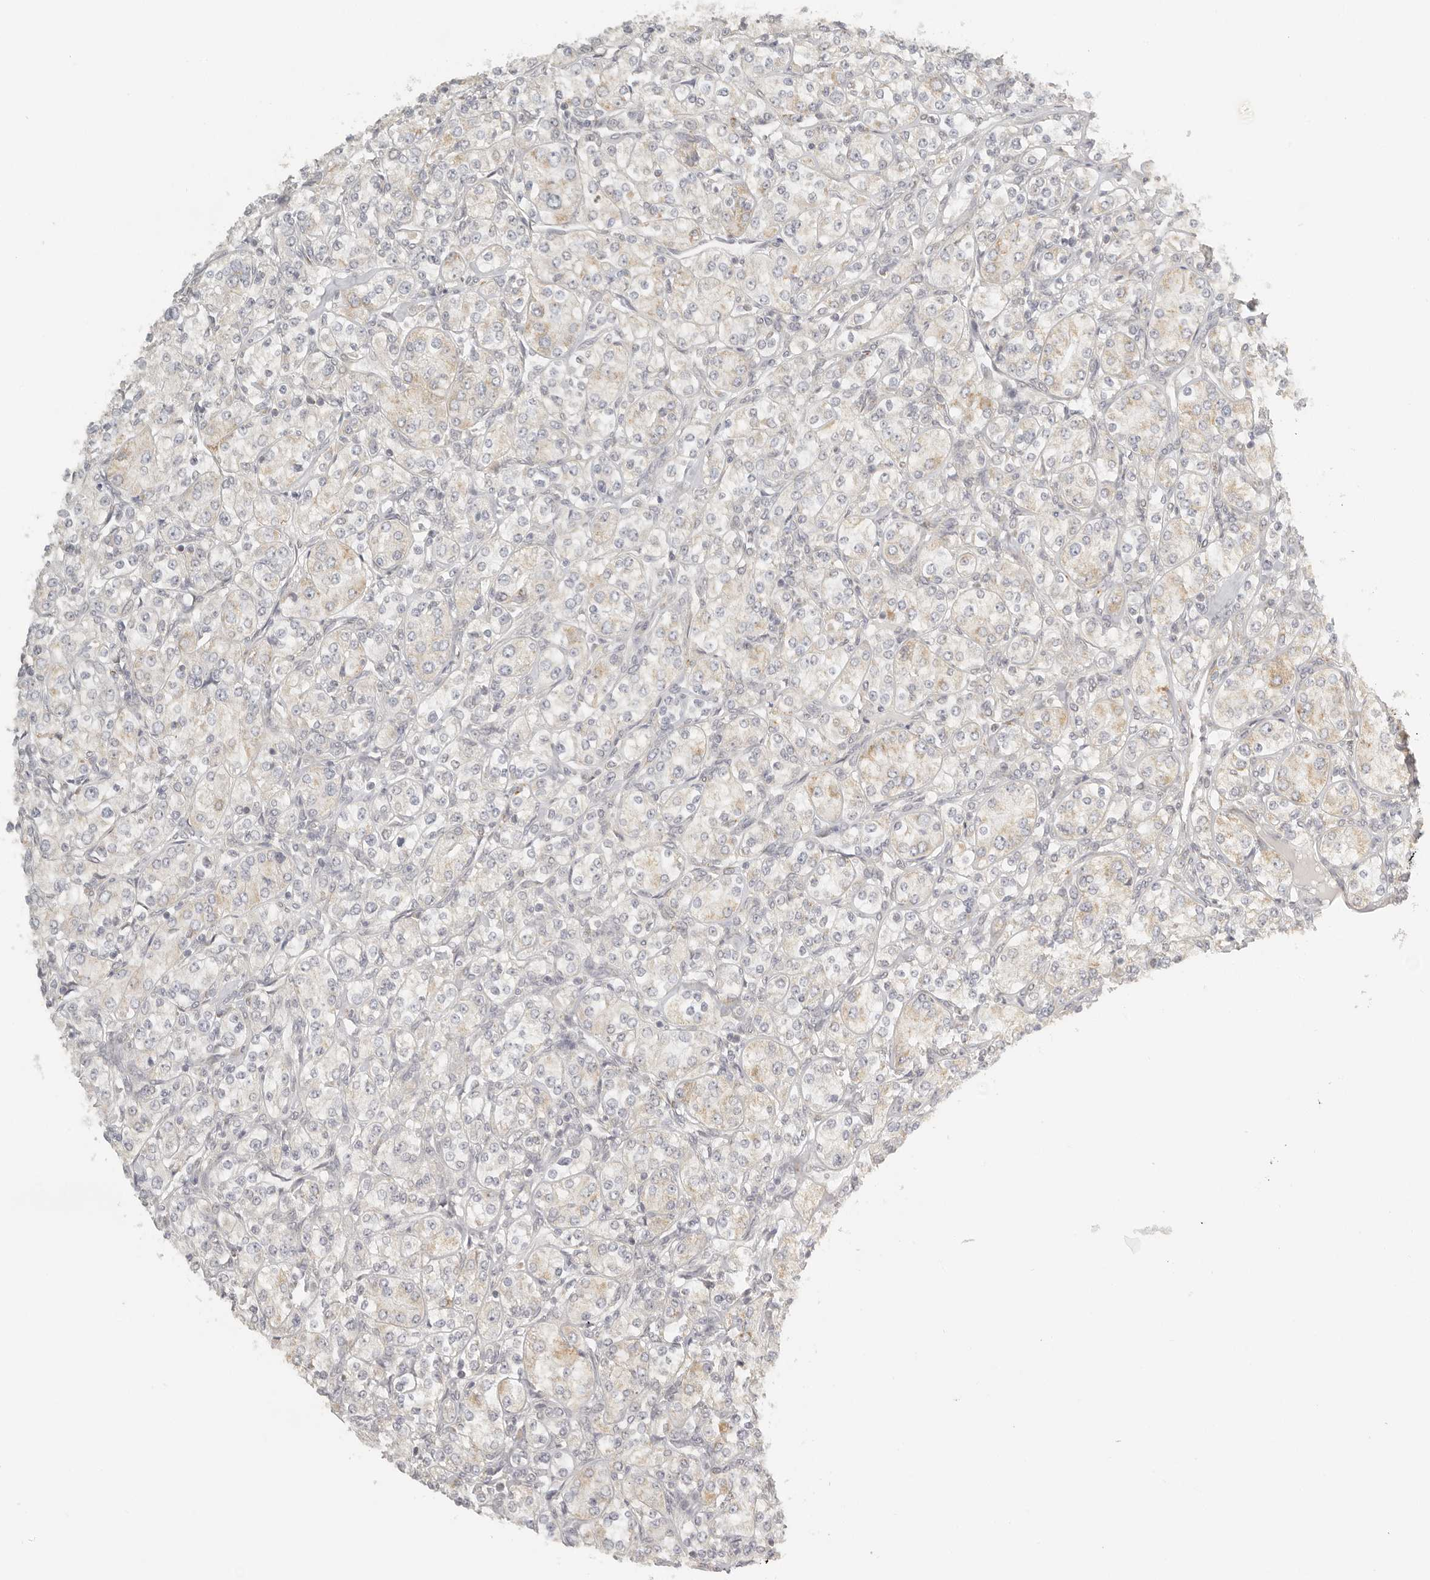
{"staining": {"intensity": "weak", "quantity": "<25%", "location": "cytoplasmic/membranous"}, "tissue": "renal cancer", "cell_type": "Tumor cells", "image_type": "cancer", "snomed": [{"axis": "morphology", "description": "Adenocarcinoma, NOS"}, {"axis": "topography", "description": "Kidney"}], "caption": "This is an IHC photomicrograph of renal cancer. There is no expression in tumor cells.", "gene": "KDF1", "patient": {"sex": "male", "age": 77}}